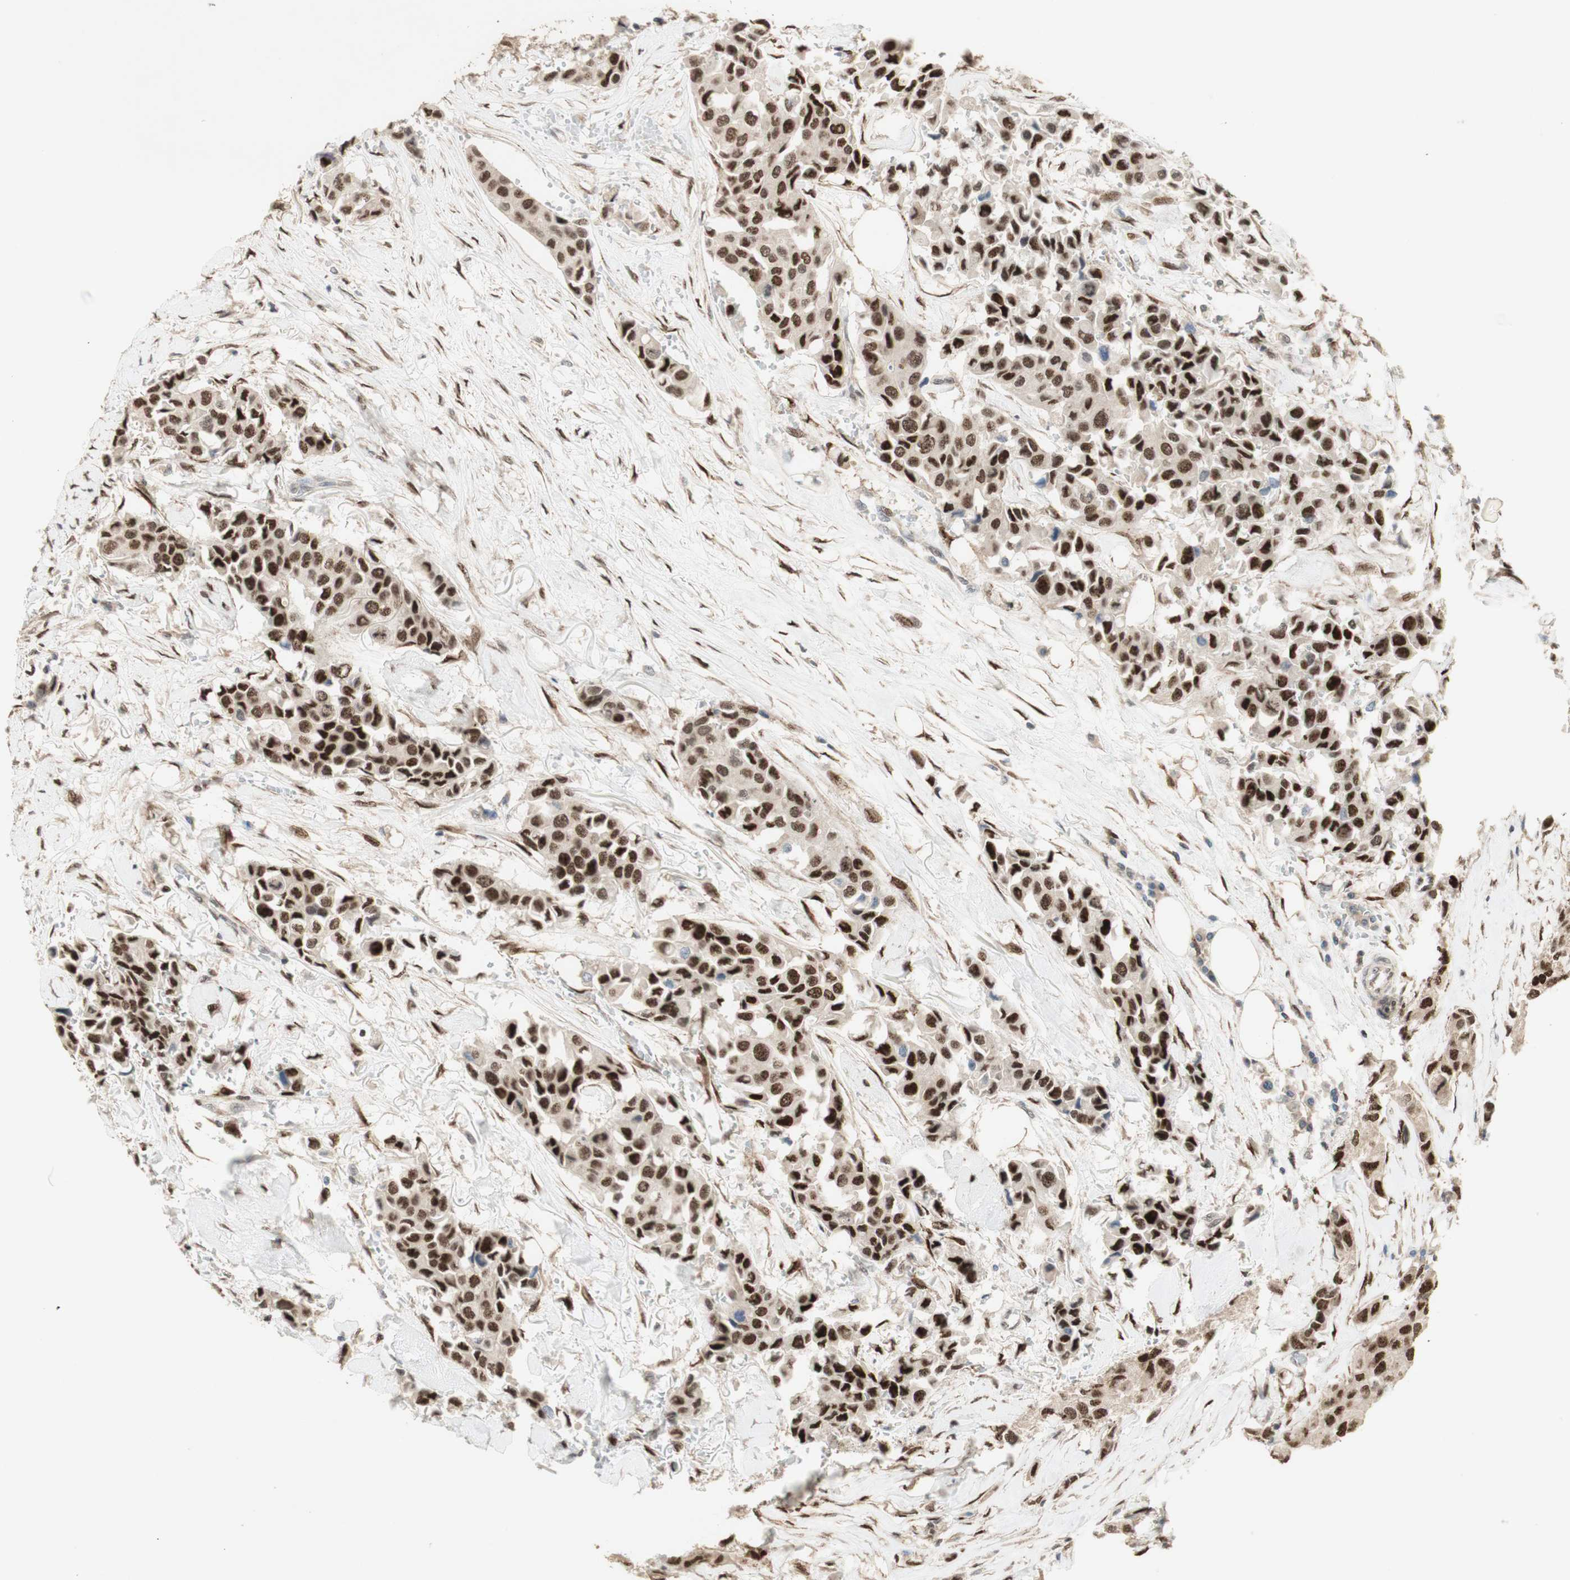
{"staining": {"intensity": "strong", "quantity": ">75%", "location": "nuclear"}, "tissue": "breast cancer", "cell_type": "Tumor cells", "image_type": "cancer", "snomed": [{"axis": "morphology", "description": "Duct carcinoma"}, {"axis": "topography", "description": "Breast"}], "caption": "This is a histology image of immunohistochemistry (IHC) staining of intraductal carcinoma (breast), which shows strong positivity in the nuclear of tumor cells.", "gene": "FOXP1", "patient": {"sex": "female", "age": 80}}